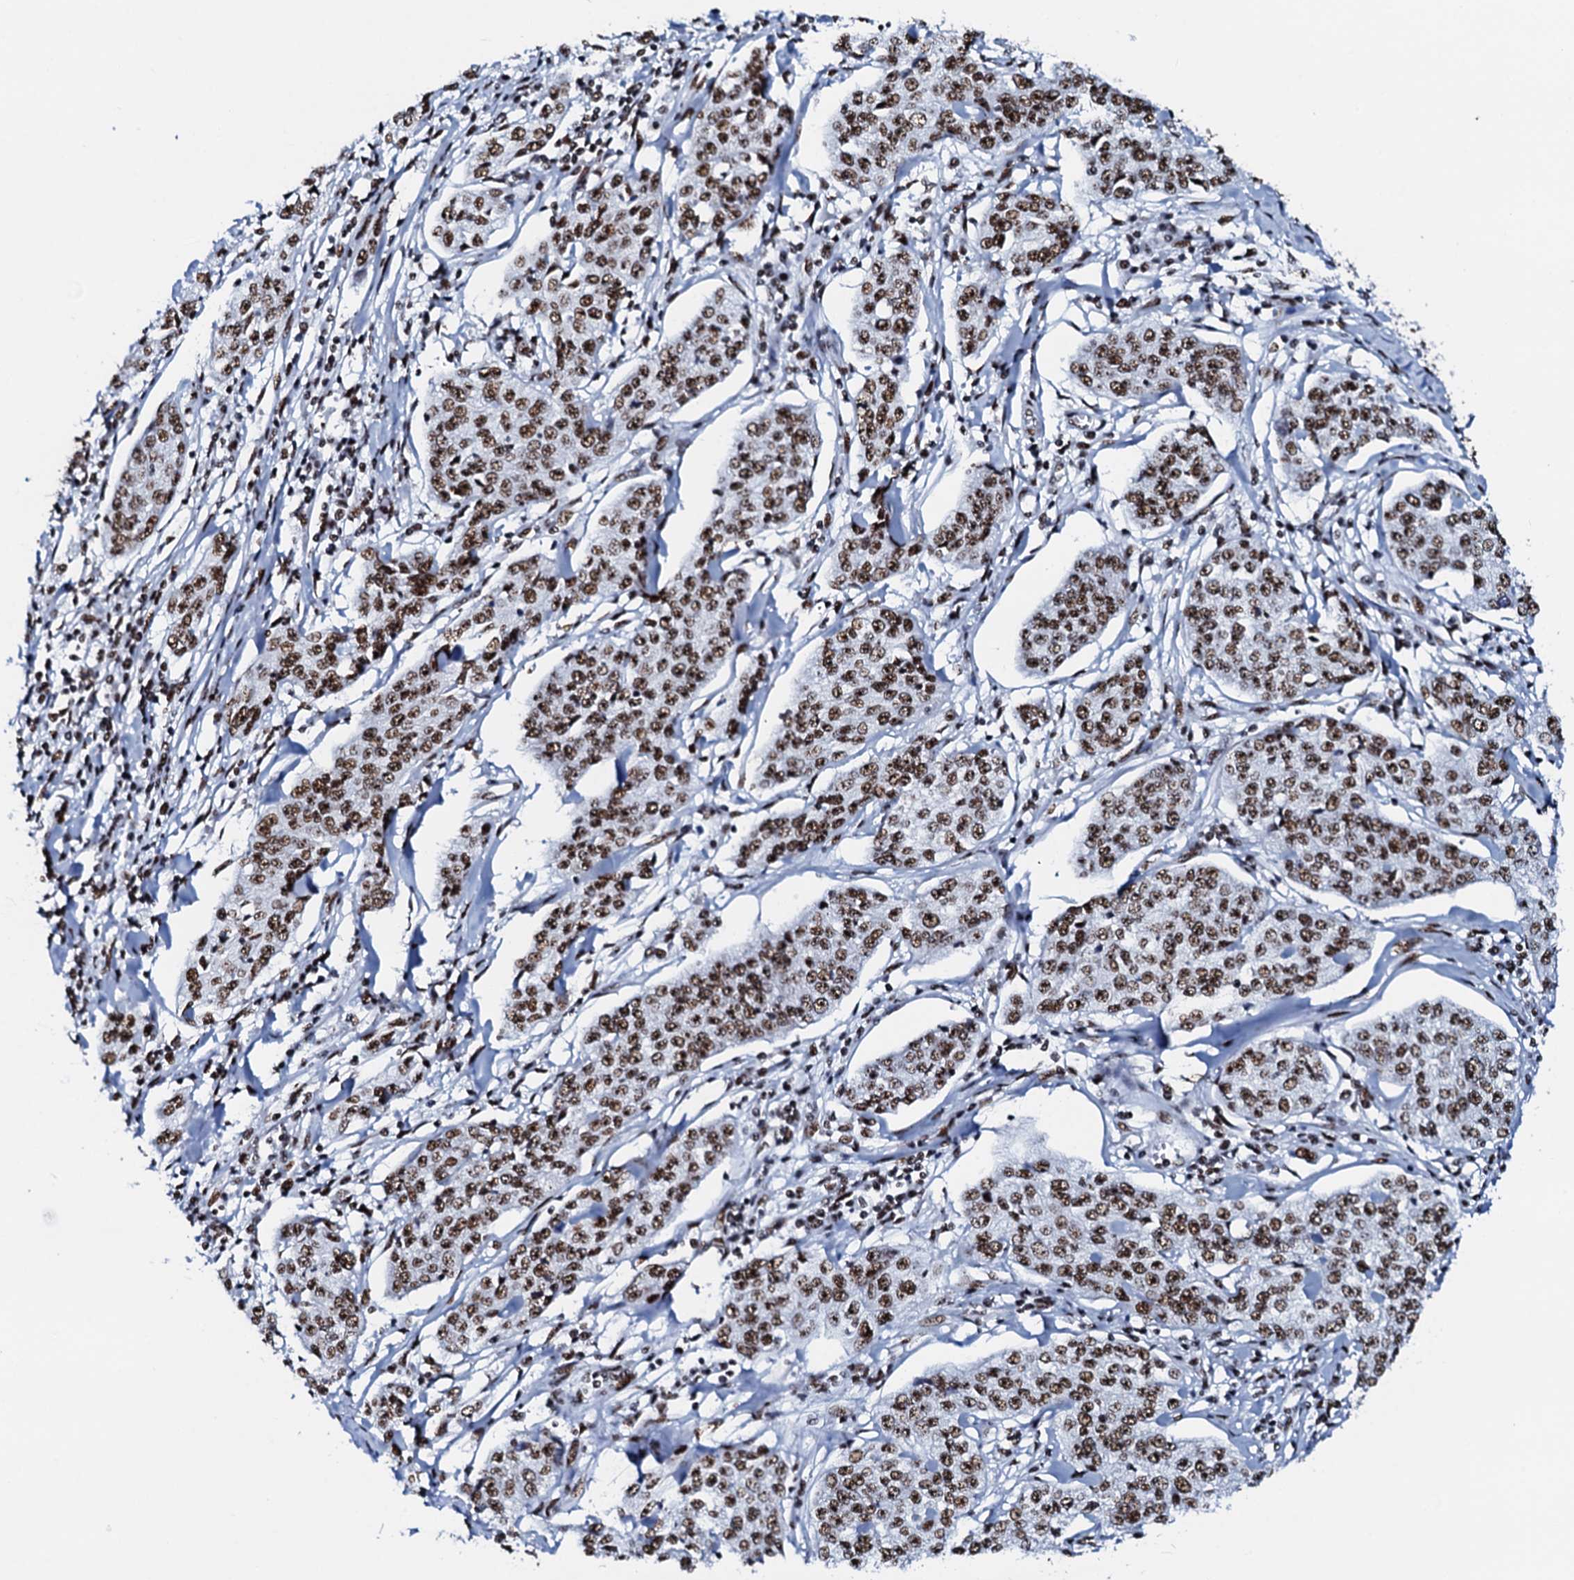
{"staining": {"intensity": "moderate", "quantity": ">75%", "location": "nuclear"}, "tissue": "cervical cancer", "cell_type": "Tumor cells", "image_type": "cancer", "snomed": [{"axis": "morphology", "description": "Squamous cell carcinoma, NOS"}, {"axis": "topography", "description": "Cervix"}], "caption": "This image displays squamous cell carcinoma (cervical) stained with IHC to label a protein in brown. The nuclear of tumor cells show moderate positivity for the protein. Nuclei are counter-stained blue.", "gene": "NKAPD1", "patient": {"sex": "female", "age": 35}}